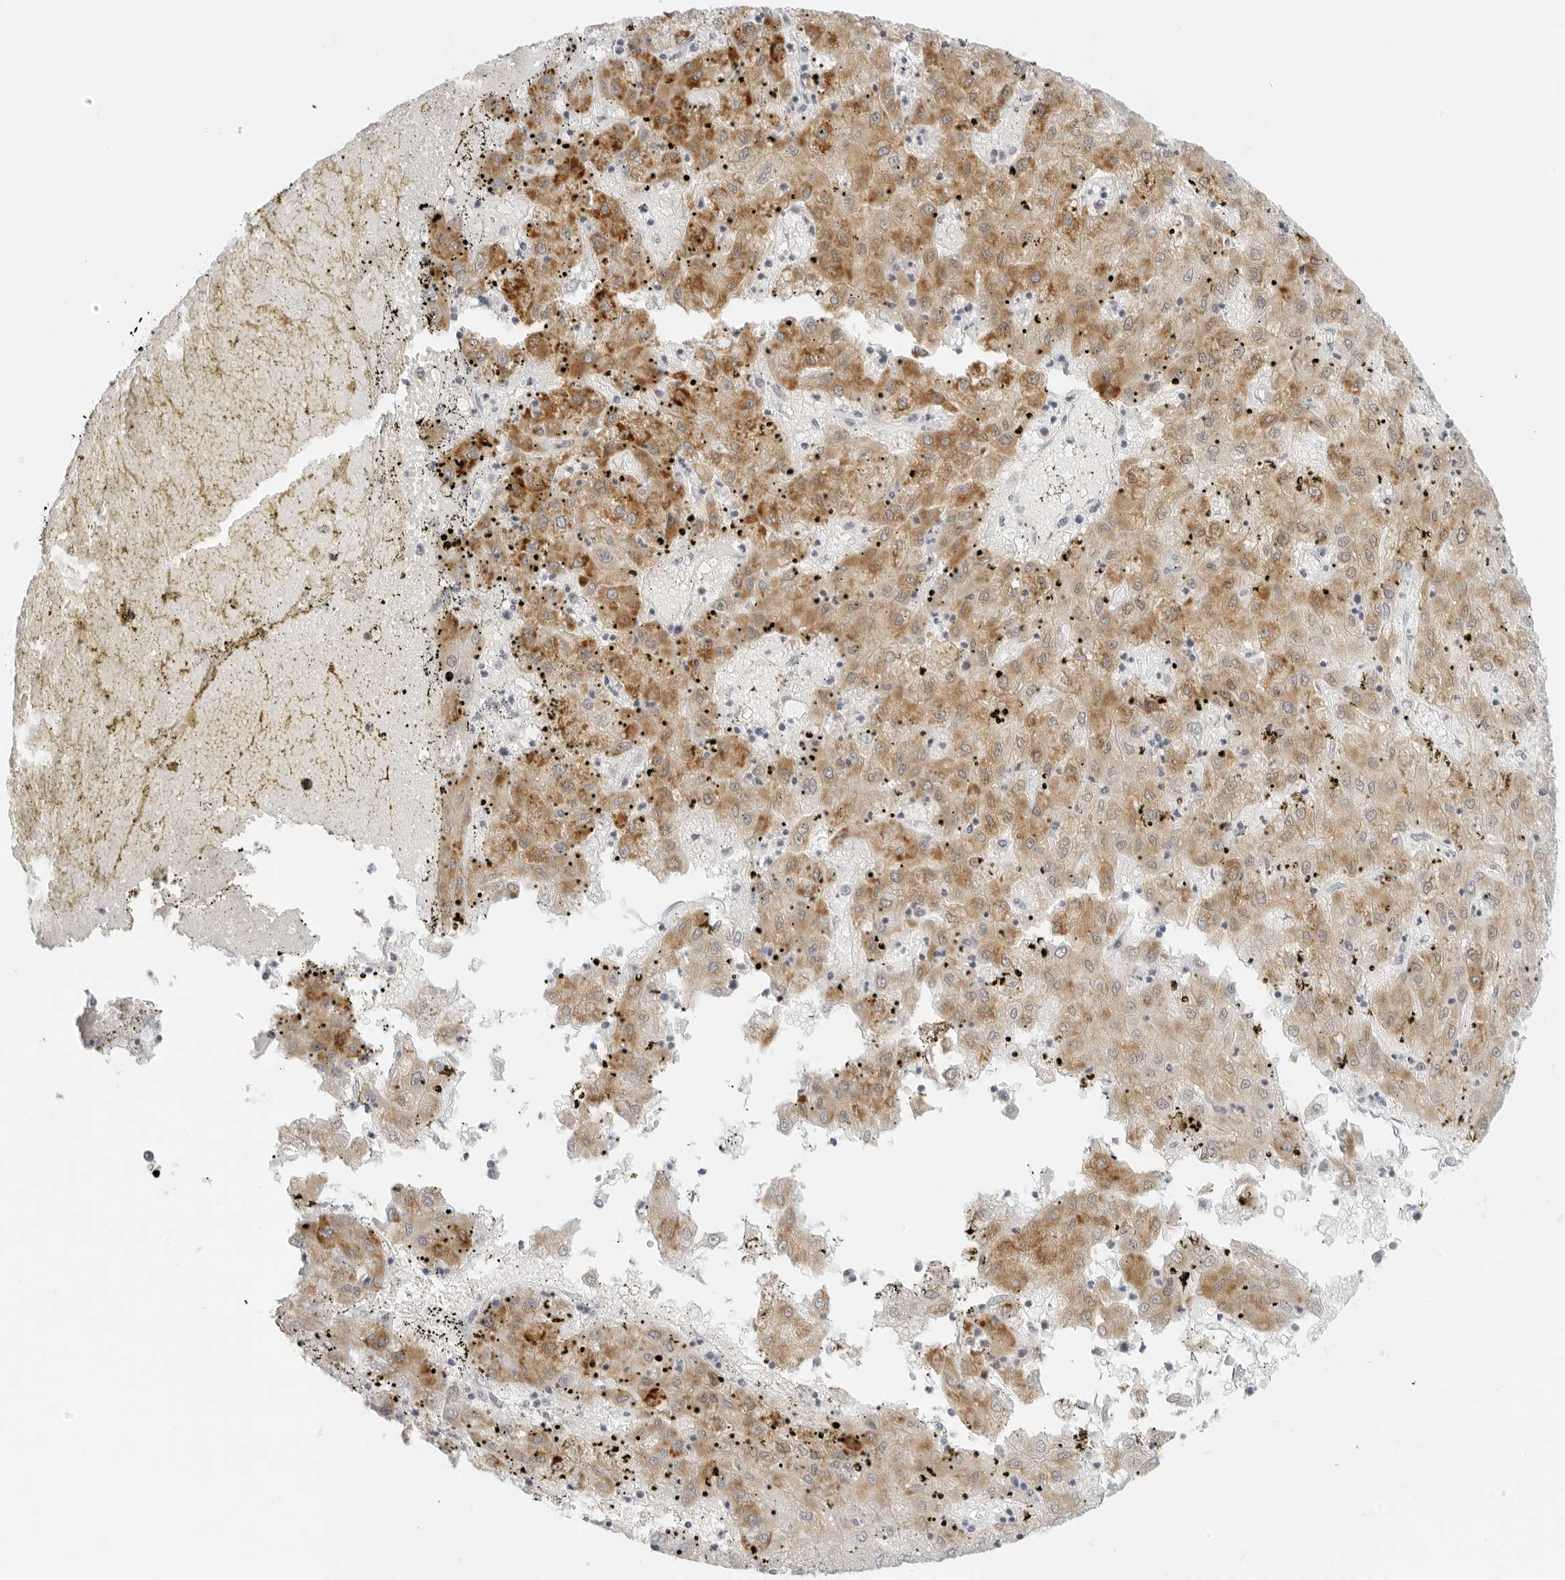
{"staining": {"intensity": "moderate", "quantity": ">75%", "location": "cytoplasmic/membranous"}, "tissue": "liver cancer", "cell_type": "Tumor cells", "image_type": "cancer", "snomed": [{"axis": "morphology", "description": "Carcinoma, Hepatocellular, NOS"}, {"axis": "topography", "description": "Liver"}], "caption": "The photomicrograph demonstrates staining of liver cancer, revealing moderate cytoplasmic/membranous protein expression (brown color) within tumor cells. Using DAB (3,3'-diaminobenzidine) (brown) and hematoxylin (blue) stains, captured at high magnification using brightfield microscopy.", "gene": "RPS6KC1", "patient": {"sex": "male", "age": 72}}